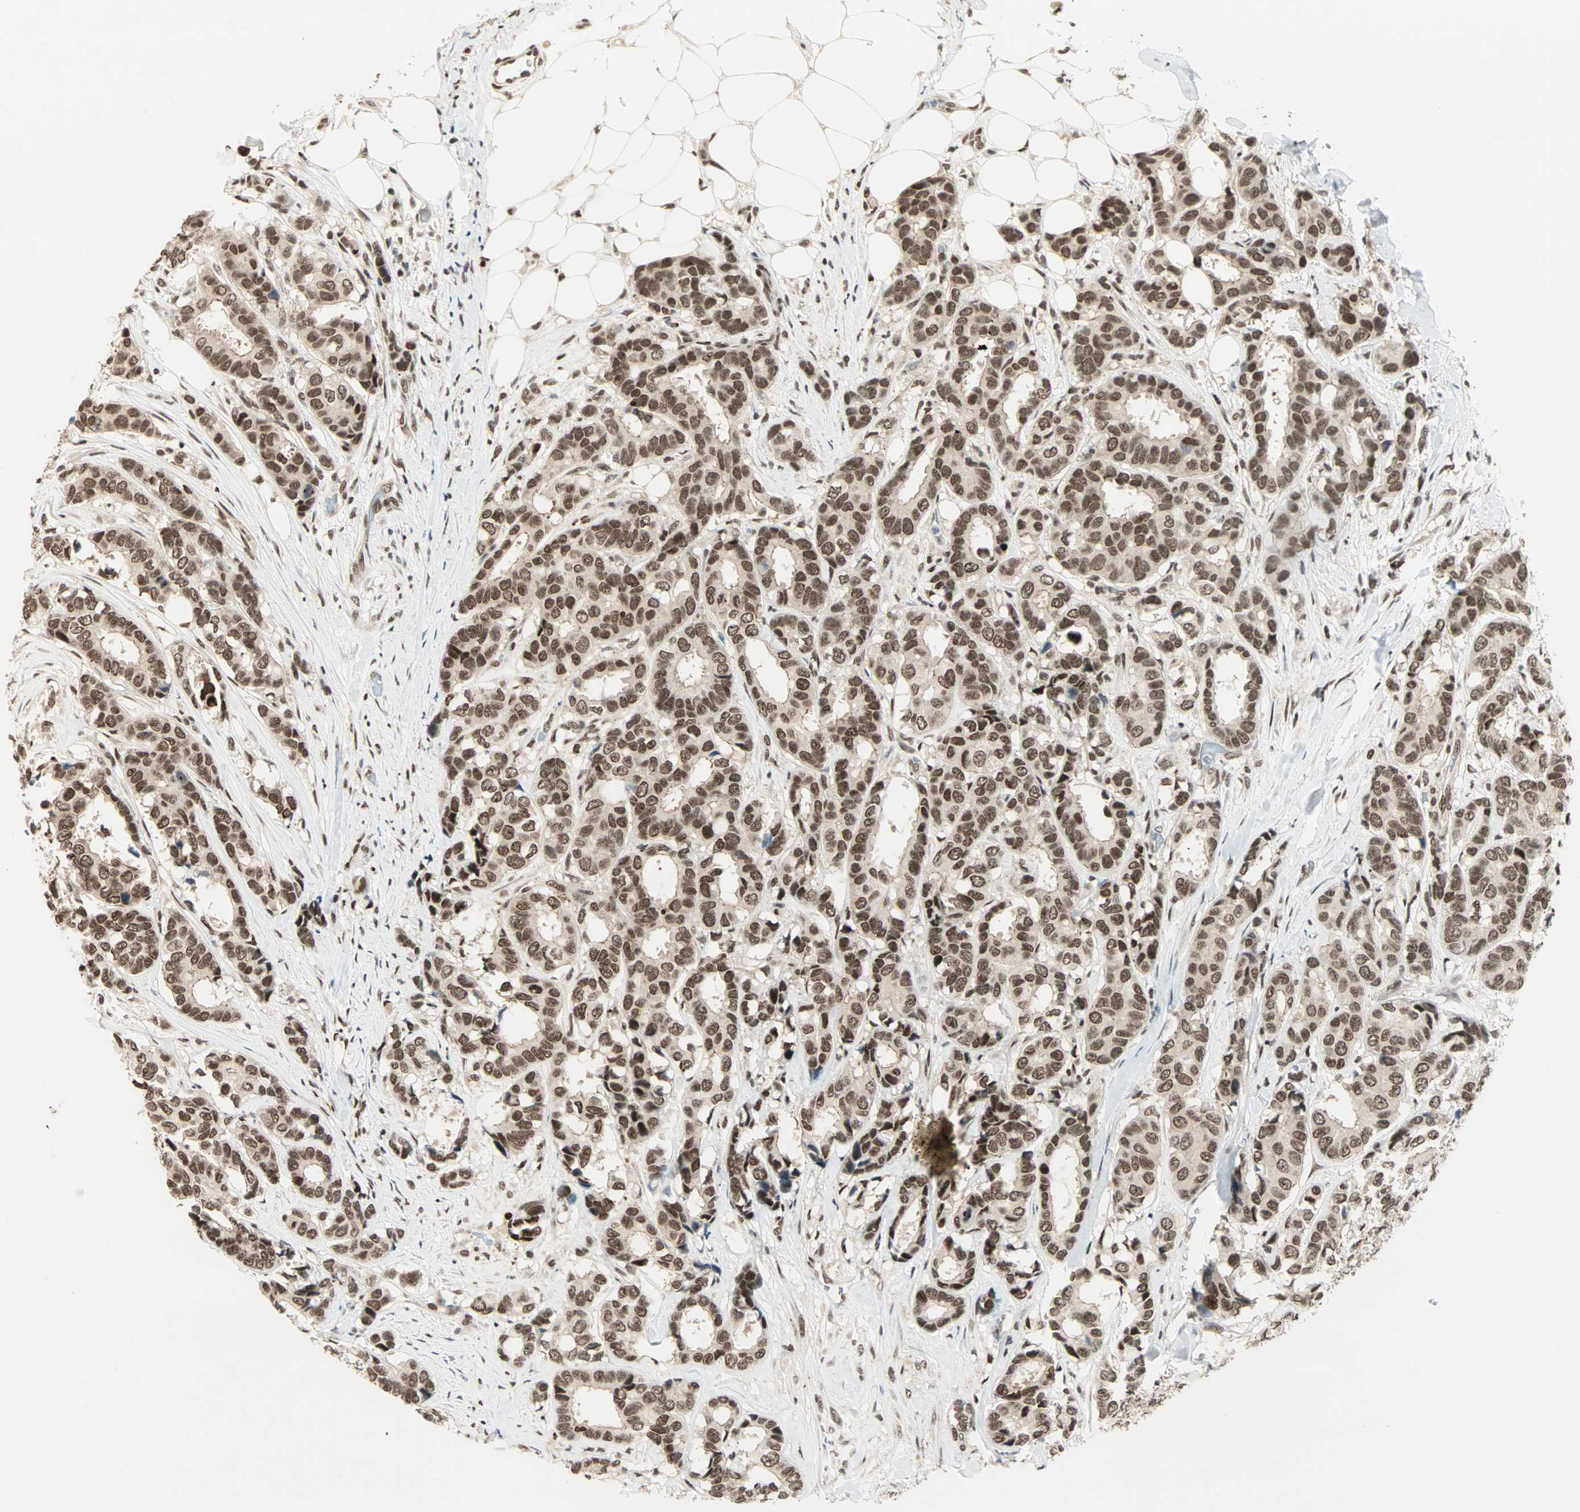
{"staining": {"intensity": "moderate", "quantity": ">75%", "location": "nuclear"}, "tissue": "breast cancer", "cell_type": "Tumor cells", "image_type": "cancer", "snomed": [{"axis": "morphology", "description": "Duct carcinoma"}, {"axis": "topography", "description": "Breast"}], "caption": "An image of breast infiltrating ductal carcinoma stained for a protein demonstrates moderate nuclear brown staining in tumor cells. Nuclei are stained in blue.", "gene": "BLM", "patient": {"sex": "female", "age": 87}}